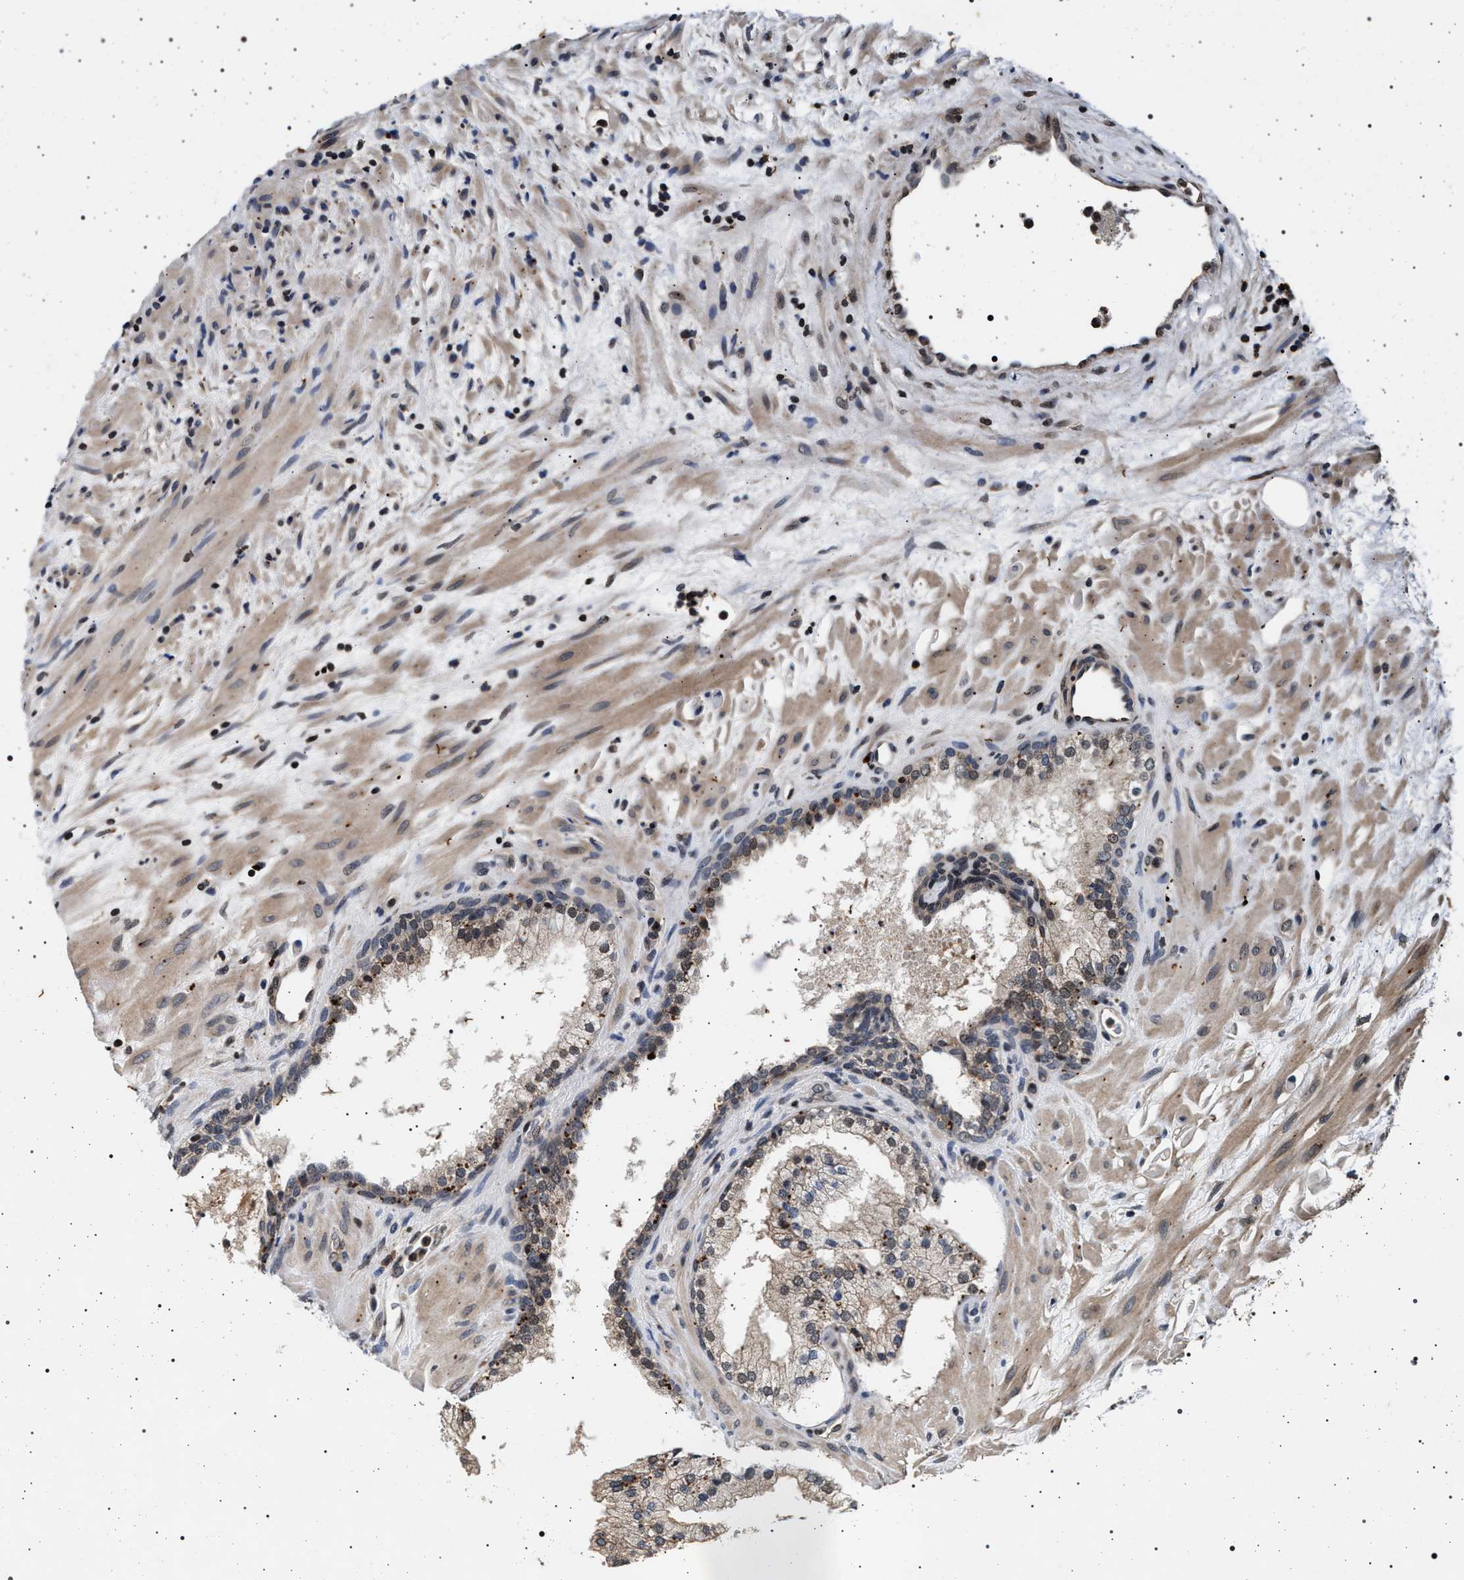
{"staining": {"intensity": "weak", "quantity": "25%-75%", "location": "cytoplasmic/membranous"}, "tissue": "prostate", "cell_type": "Glandular cells", "image_type": "normal", "snomed": [{"axis": "morphology", "description": "Normal tissue, NOS"}, {"axis": "topography", "description": "Prostate"}], "caption": "The image exhibits staining of benign prostate, revealing weak cytoplasmic/membranous protein expression (brown color) within glandular cells.", "gene": "CDKN1B", "patient": {"sex": "male", "age": 76}}